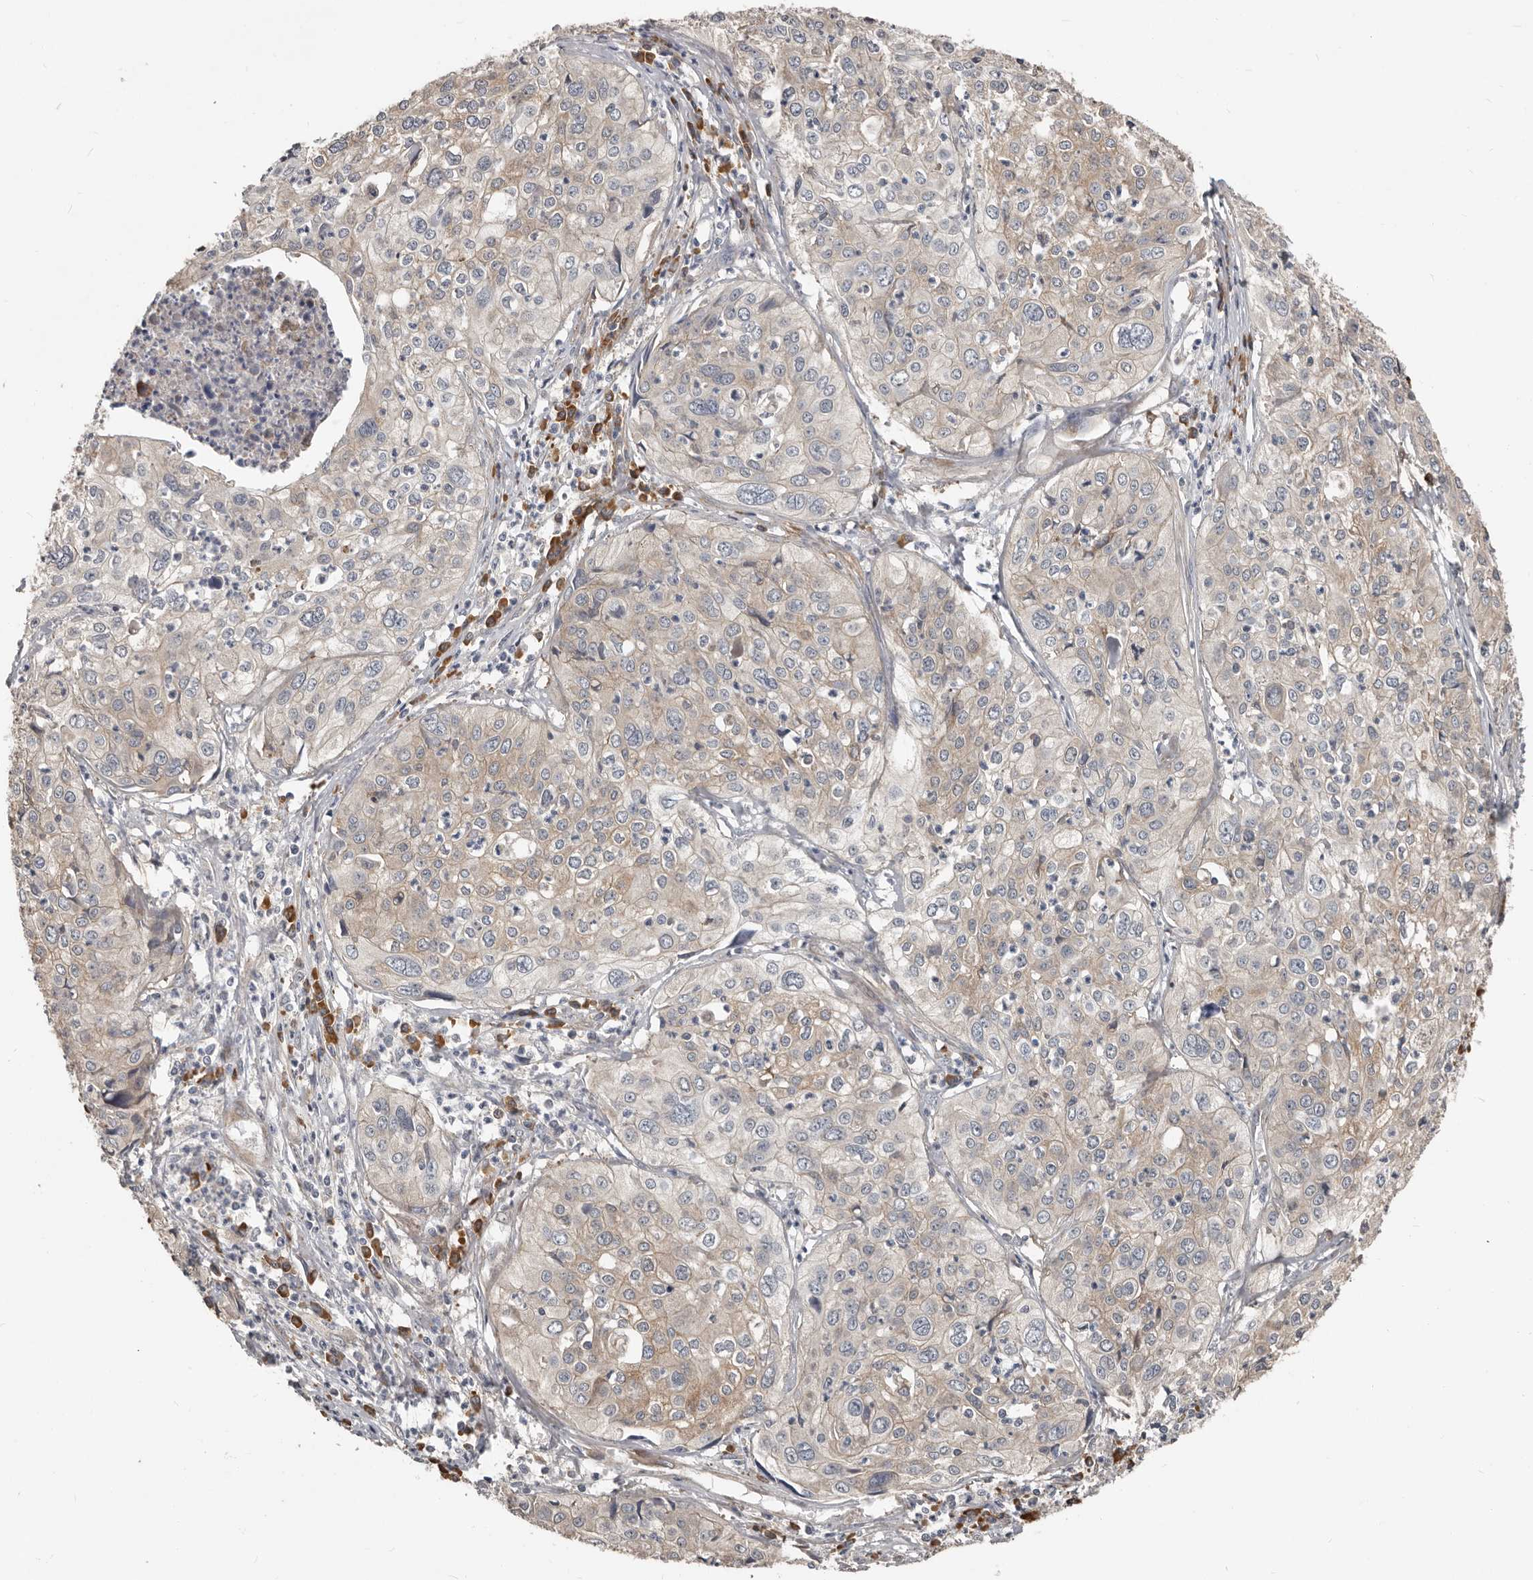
{"staining": {"intensity": "weak", "quantity": "25%-75%", "location": "cytoplasmic/membranous"}, "tissue": "cervical cancer", "cell_type": "Tumor cells", "image_type": "cancer", "snomed": [{"axis": "morphology", "description": "Squamous cell carcinoma, NOS"}, {"axis": "topography", "description": "Cervix"}], "caption": "Brown immunohistochemical staining in human cervical squamous cell carcinoma demonstrates weak cytoplasmic/membranous expression in about 25%-75% of tumor cells.", "gene": "AKNAD1", "patient": {"sex": "female", "age": 31}}